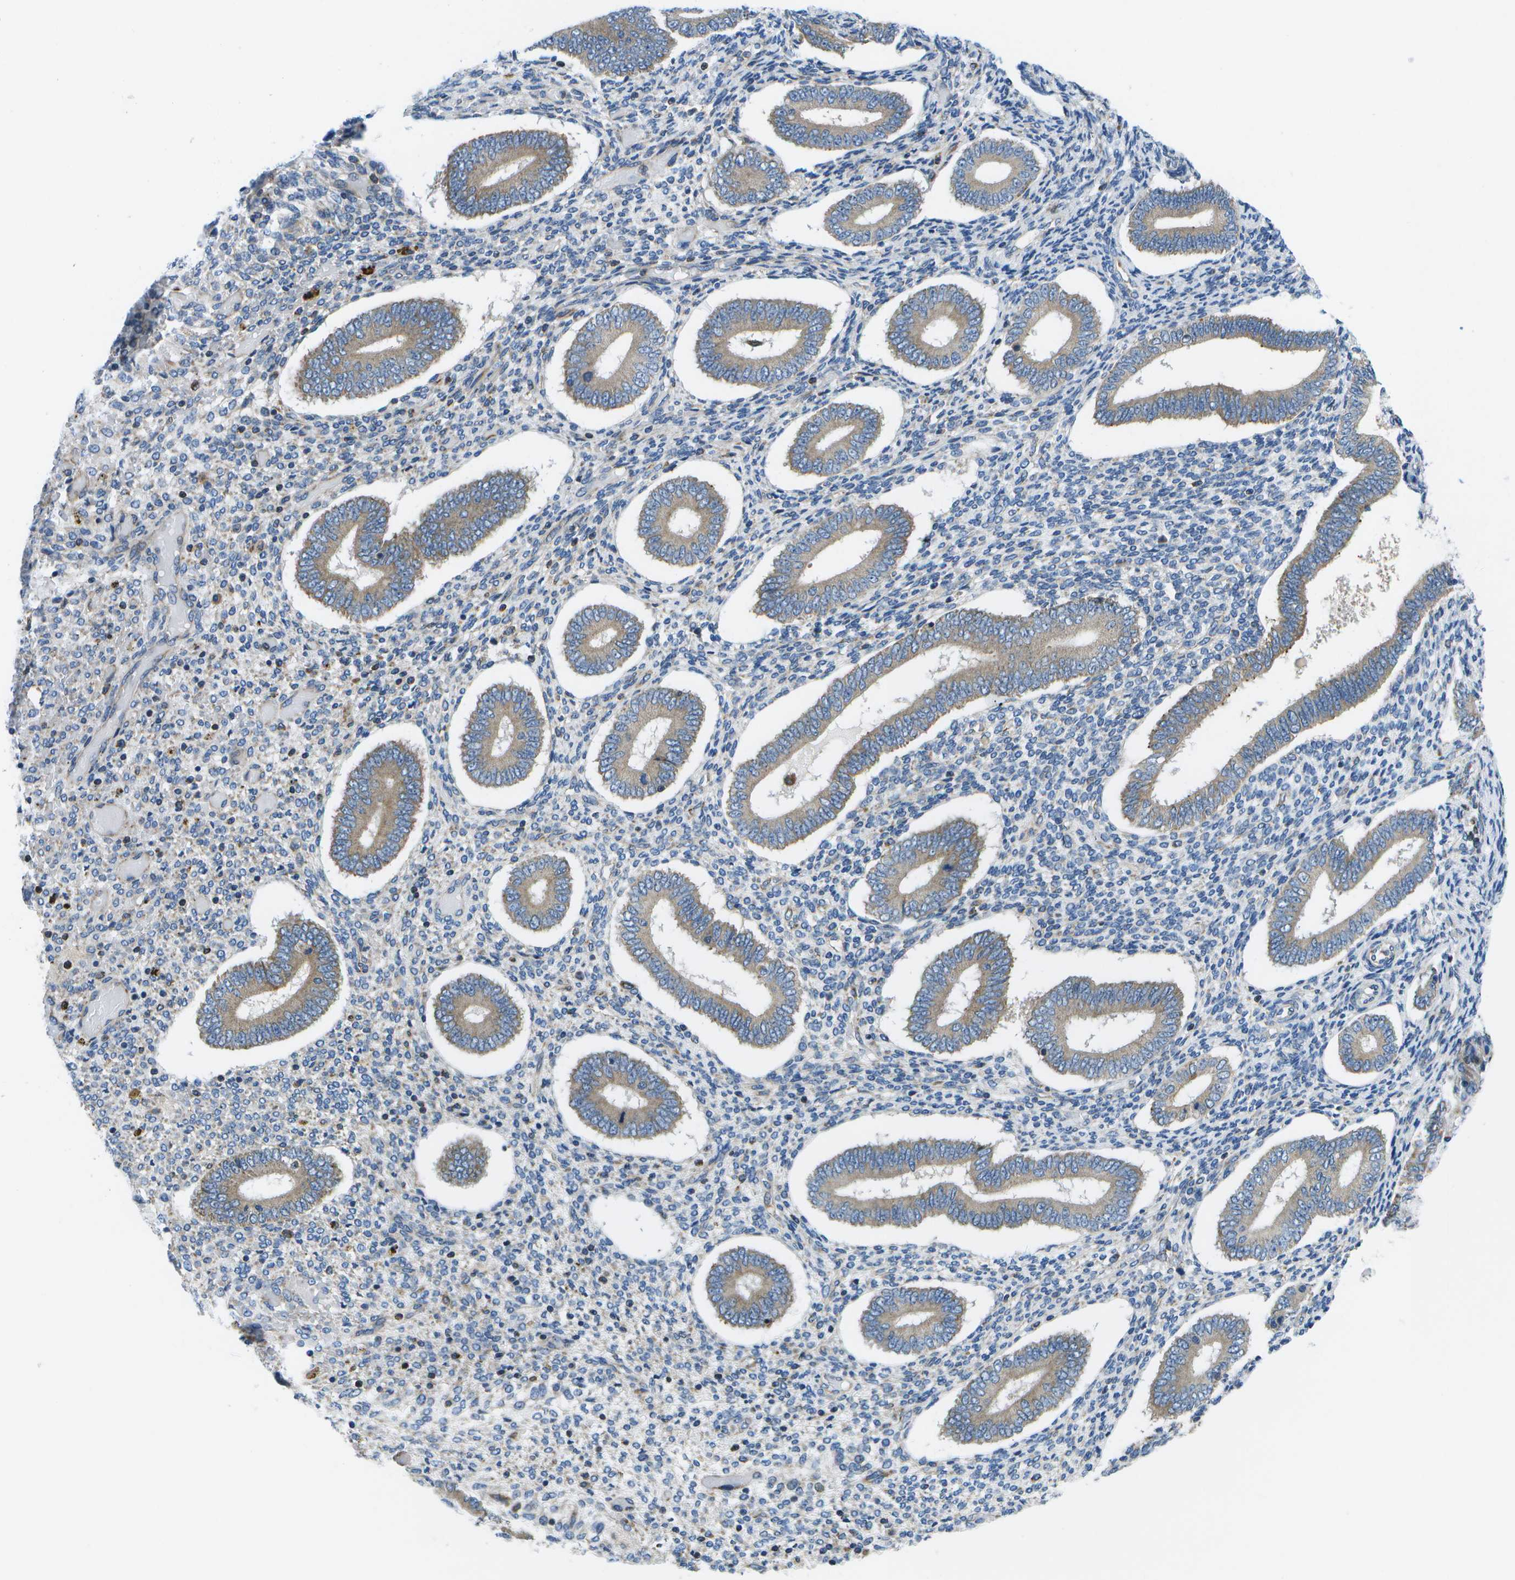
{"staining": {"intensity": "weak", "quantity": "25%-75%", "location": "cytoplasmic/membranous"}, "tissue": "endometrium", "cell_type": "Cells in endometrial stroma", "image_type": "normal", "snomed": [{"axis": "morphology", "description": "Normal tissue, NOS"}, {"axis": "topography", "description": "Endometrium"}], "caption": "IHC (DAB (3,3'-diaminobenzidine)) staining of unremarkable endometrium exhibits weak cytoplasmic/membranous protein positivity in approximately 25%-75% of cells in endometrial stroma. The staining is performed using DAB (3,3'-diaminobenzidine) brown chromogen to label protein expression. The nuclei are counter-stained blue using hematoxylin.", "gene": "GDF5", "patient": {"sex": "female", "age": 42}}